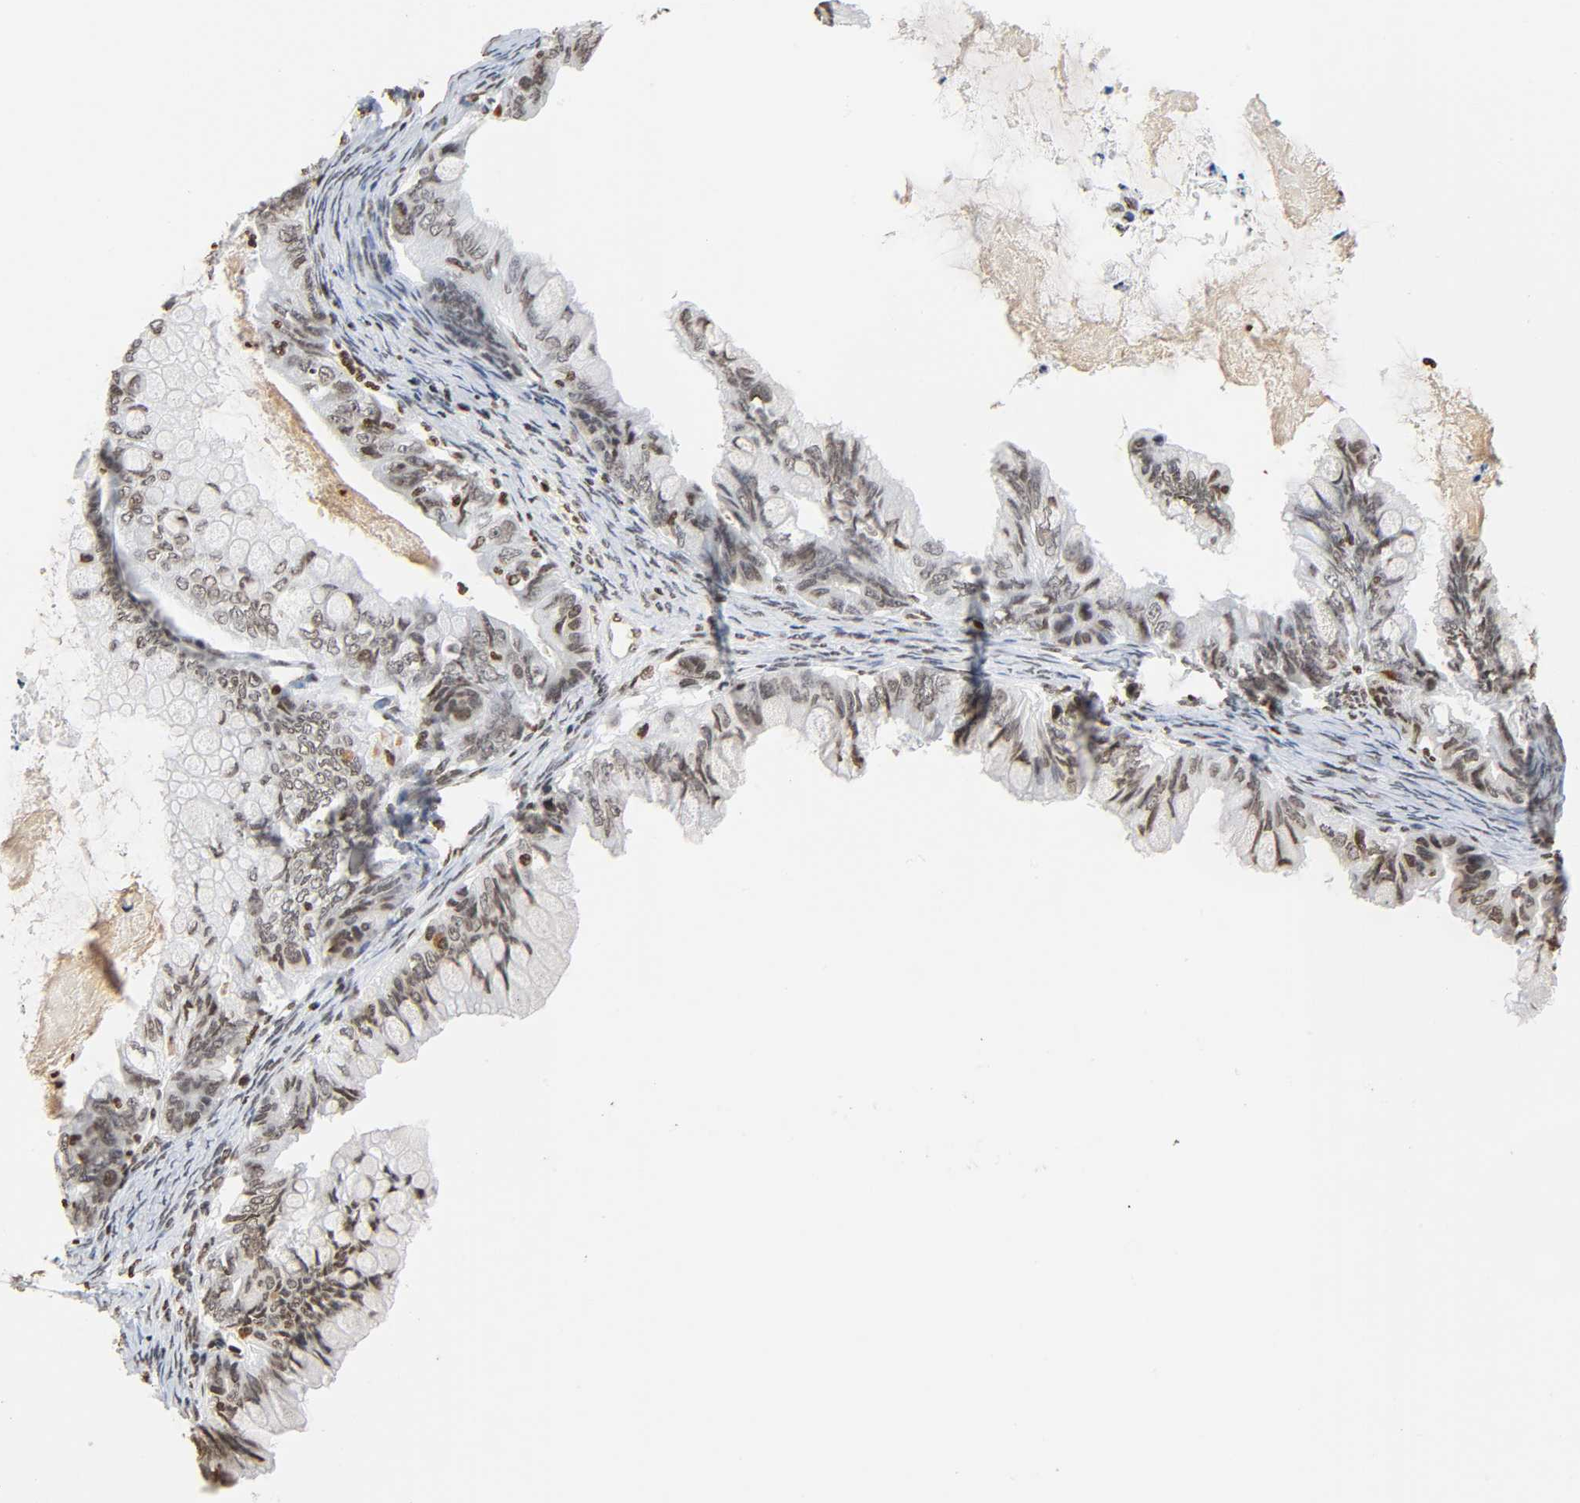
{"staining": {"intensity": "moderate", "quantity": ">75%", "location": "nuclear"}, "tissue": "ovarian cancer", "cell_type": "Tumor cells", "image_type": "cancer", "snomed": [{"axis": "morphology", "description": "Cystadenocarcinoma, mucinous, NOS"}, {"axis": "topography", "description": "Ovary"}], "caption": "Immunohistochemistry staining of ovarian cancer (mucinous cystadenocarcinoma), which reveals medium levels of moderate nuclear staining in approximately >75% of tumor cells indicating moderate nuclear protein expression. The staining was performed using DAB (3,3'-diaminobenzidine) (brown) for protein detection and nuclei were counterstained in hematoxylin (blue).", "gene": "HOXA6", "patient": {"sex": "female", "age": 80}}